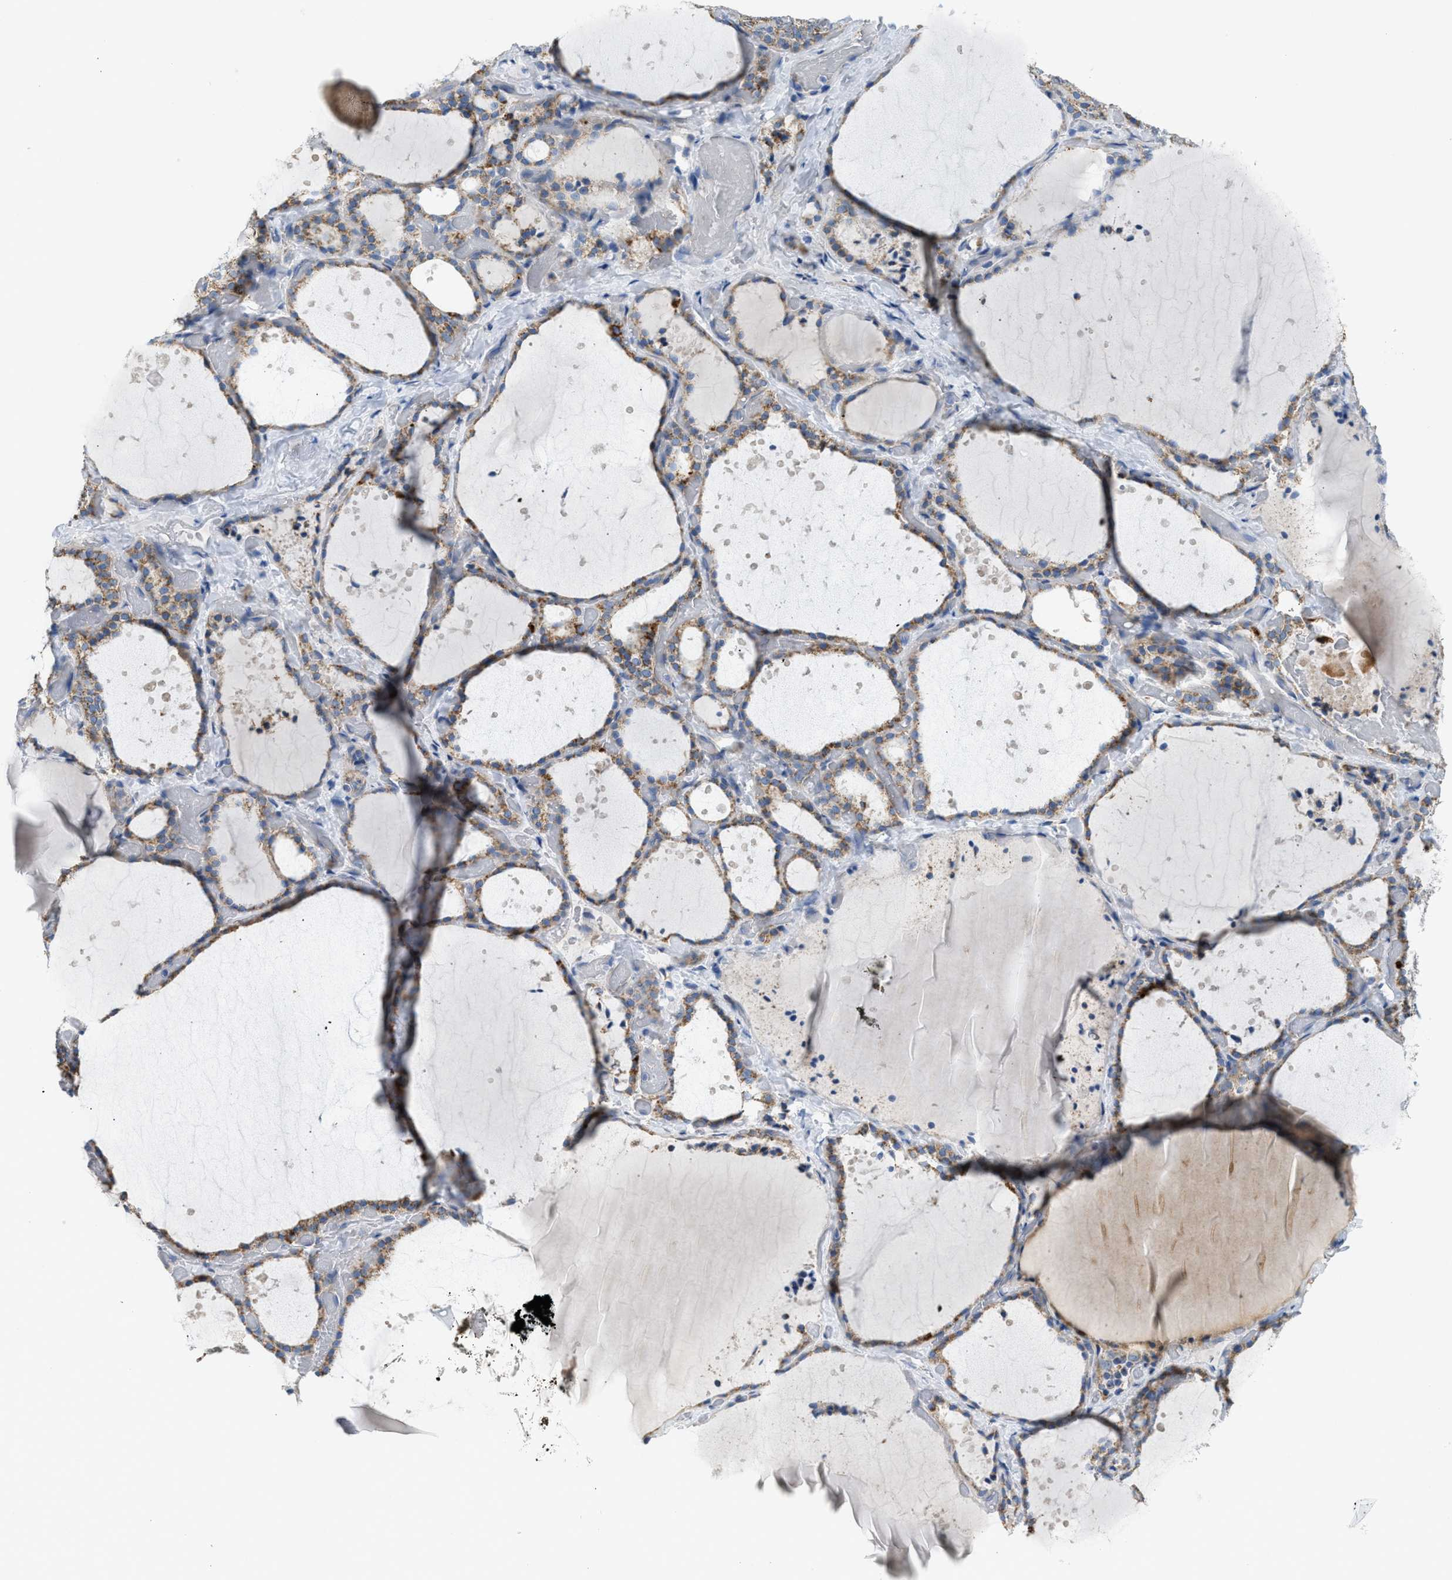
{"staining": {"intensity": "moderate", "quantity": "25%-75%", "location": "cytoplasmic/membranous"}, "tissue": "thyroid gland", "cell_type": "Glandular cells", "image_type": "normal", "snomed": [{"axis": "morphology", "description": "Normal tissue, NOS"}, {"axis": "topography", "description": "Thyroid gland"}], "caption": "This histopathology image reveals unremarkable thyroid gland stained with immunohistochemistry to label a protein in brown. The cytoplasmic/membranous of glandular cells show moderate positivity for the protein. Nuclei are counter-stained blue.", "gene": "GOT2", "patient": {"sex": "female", "age": 44}}